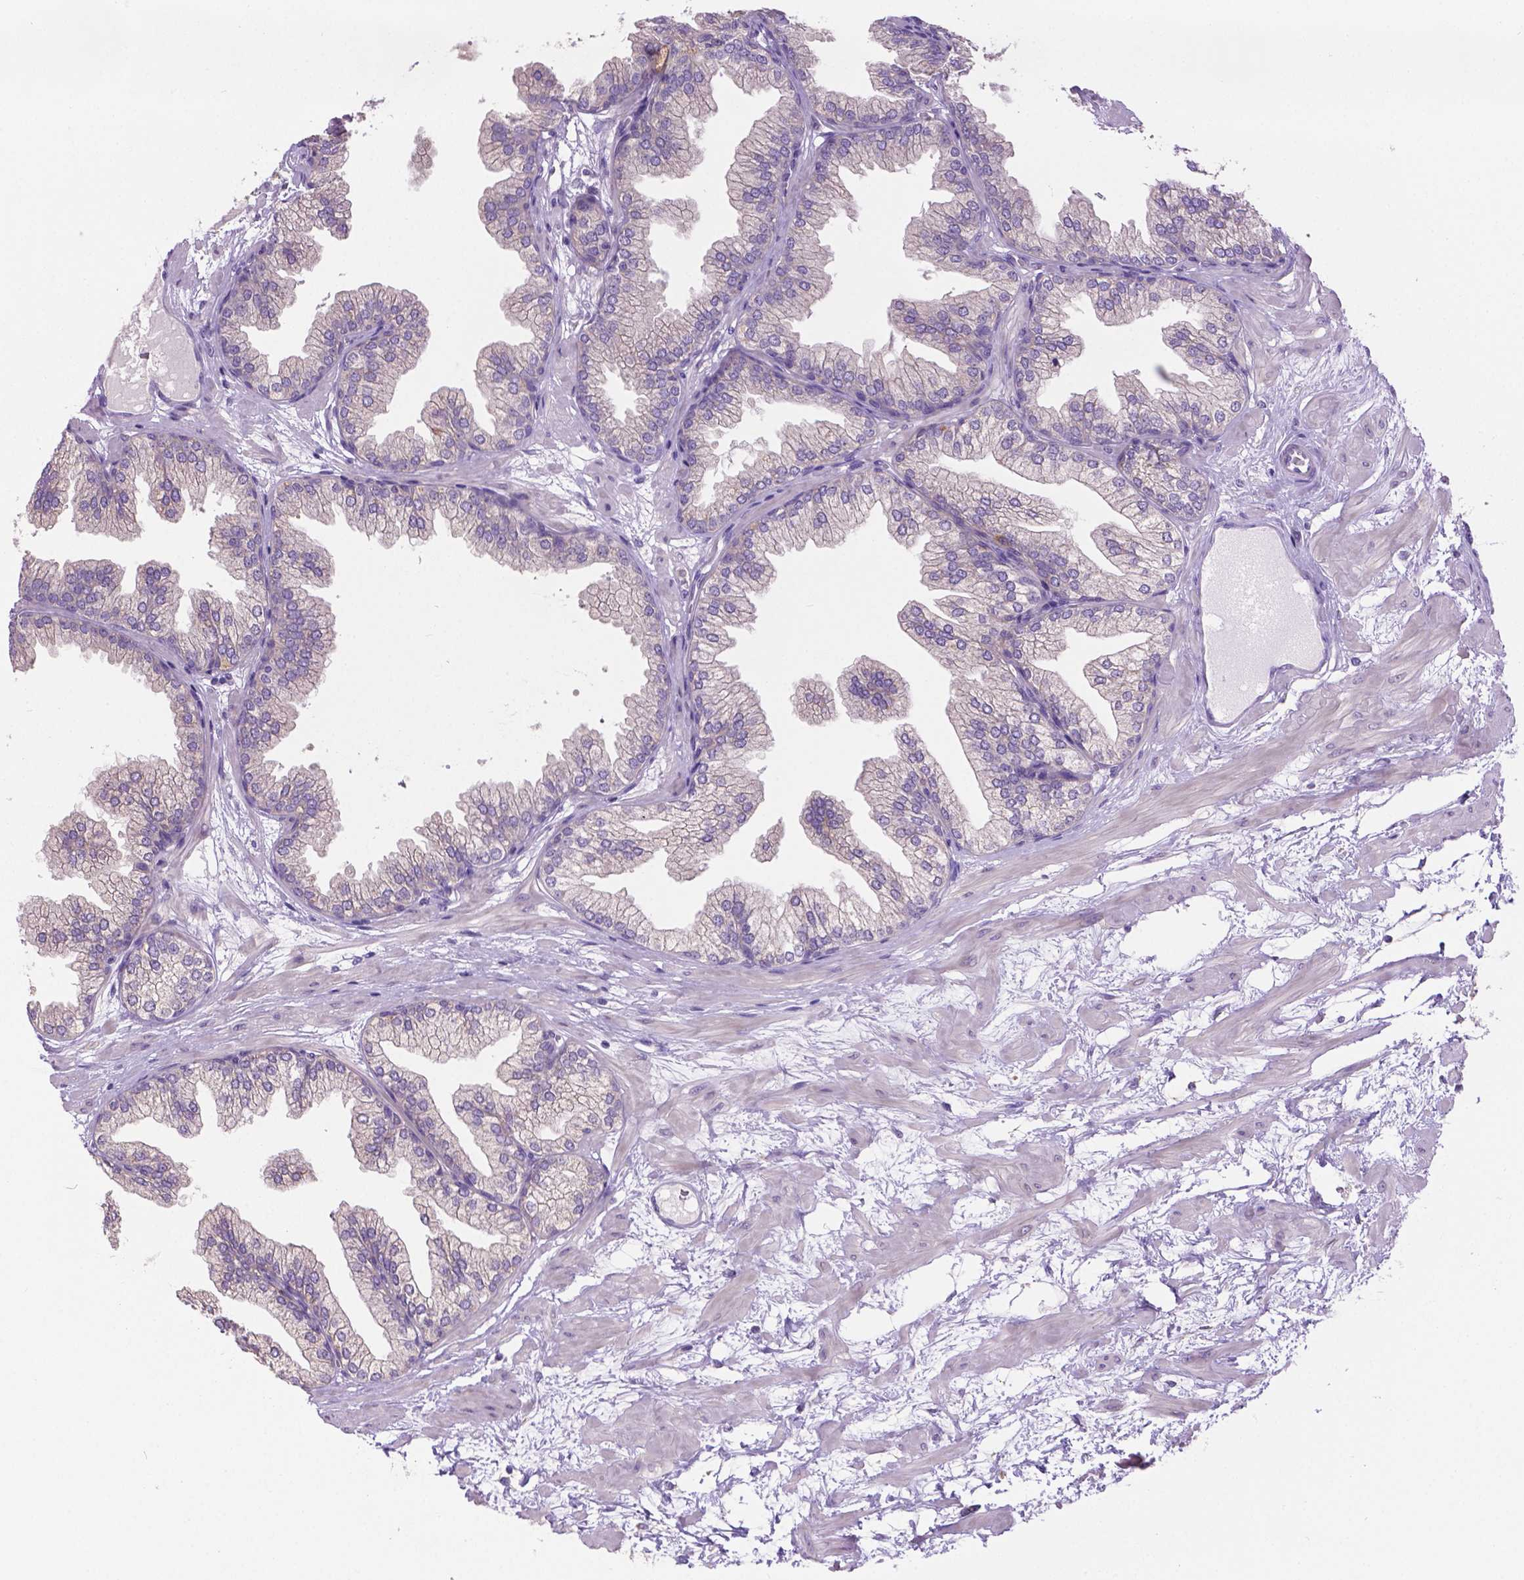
{"staining": {"intensity": "negative", "quantity": "none", "location": "none"}, "tissue": "prostate", "cell_type": "Glandular cells", "image_type": "normal", "snomed": [{"axis": "morphology", "description": "Normal tissue, NOS"}, {"axis": "topography", "description": "Prostate"}], "caption": "Immunohistochemistry histopathology image of unremarkable prostate: human prostate stained with DAB exhibits no significant protein positivity in glandular cells.", "gene": "CDH7", "patient": {"sex": "male", "age": 37}}